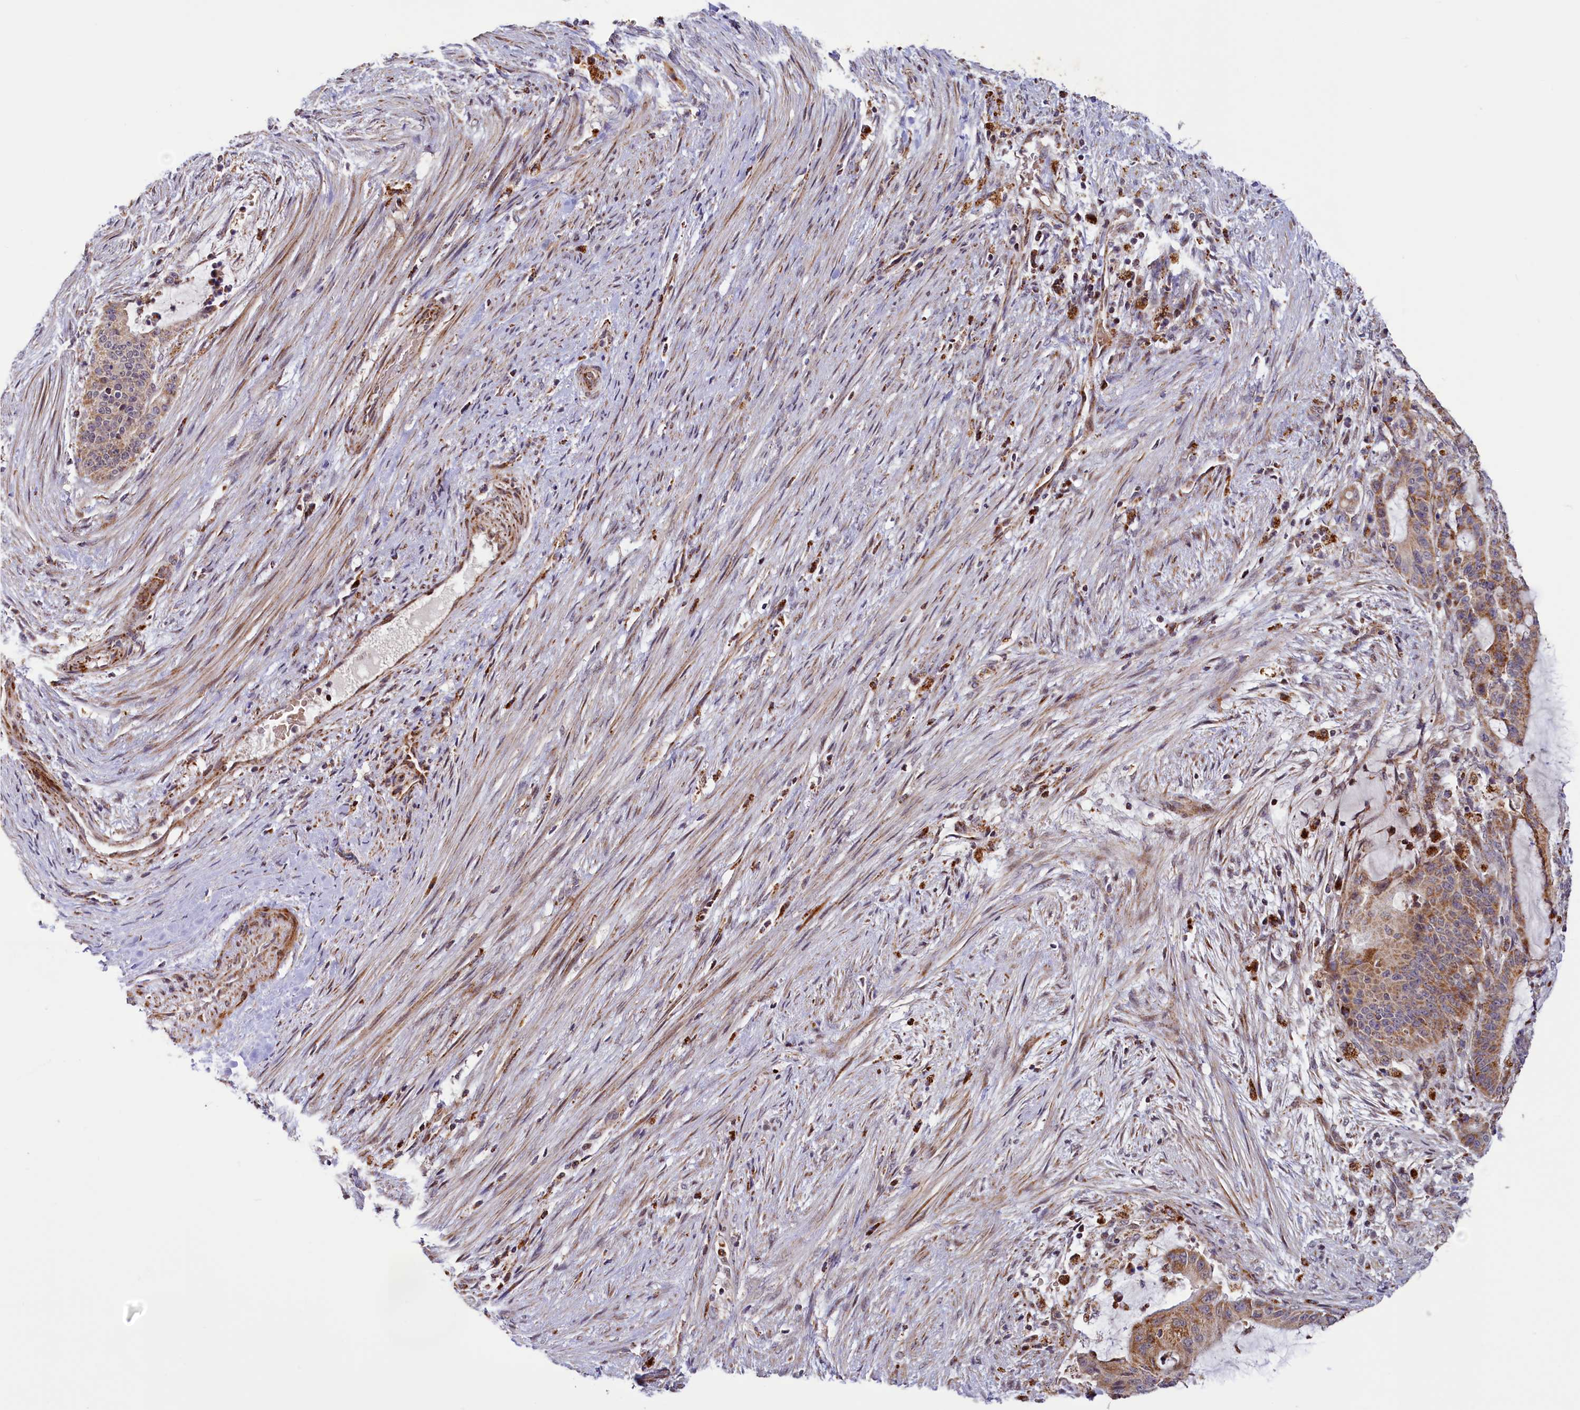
{"staining": {"intensity": "moderate", "quantity": ">75%", "location": "cytoplasmic/membranous"}, "tissue": "liver cancer", "cell_type": "Tumor cells", "image_type": "cancer", "snomed": [{"axis": "morphology", "description": "Normal tissue, NOS"}, {"axis": "morphology", "description": "Cholangiocarcinoma"}, {"axis": "topography", "description": "Liver"}, {"axis": "topography", "description": "Peripheral nerve tissue"}], "caption": "Moderate cytoplasmic/membranous protein staining is identified in about >75% of tumor cells in liver cancer (cholangiocarcinoma). The protein is shown in brown color, while the nuclei are stained blue.", "gene": "DYNC2H1", "patient": {"sex": "female", "age": 73}}